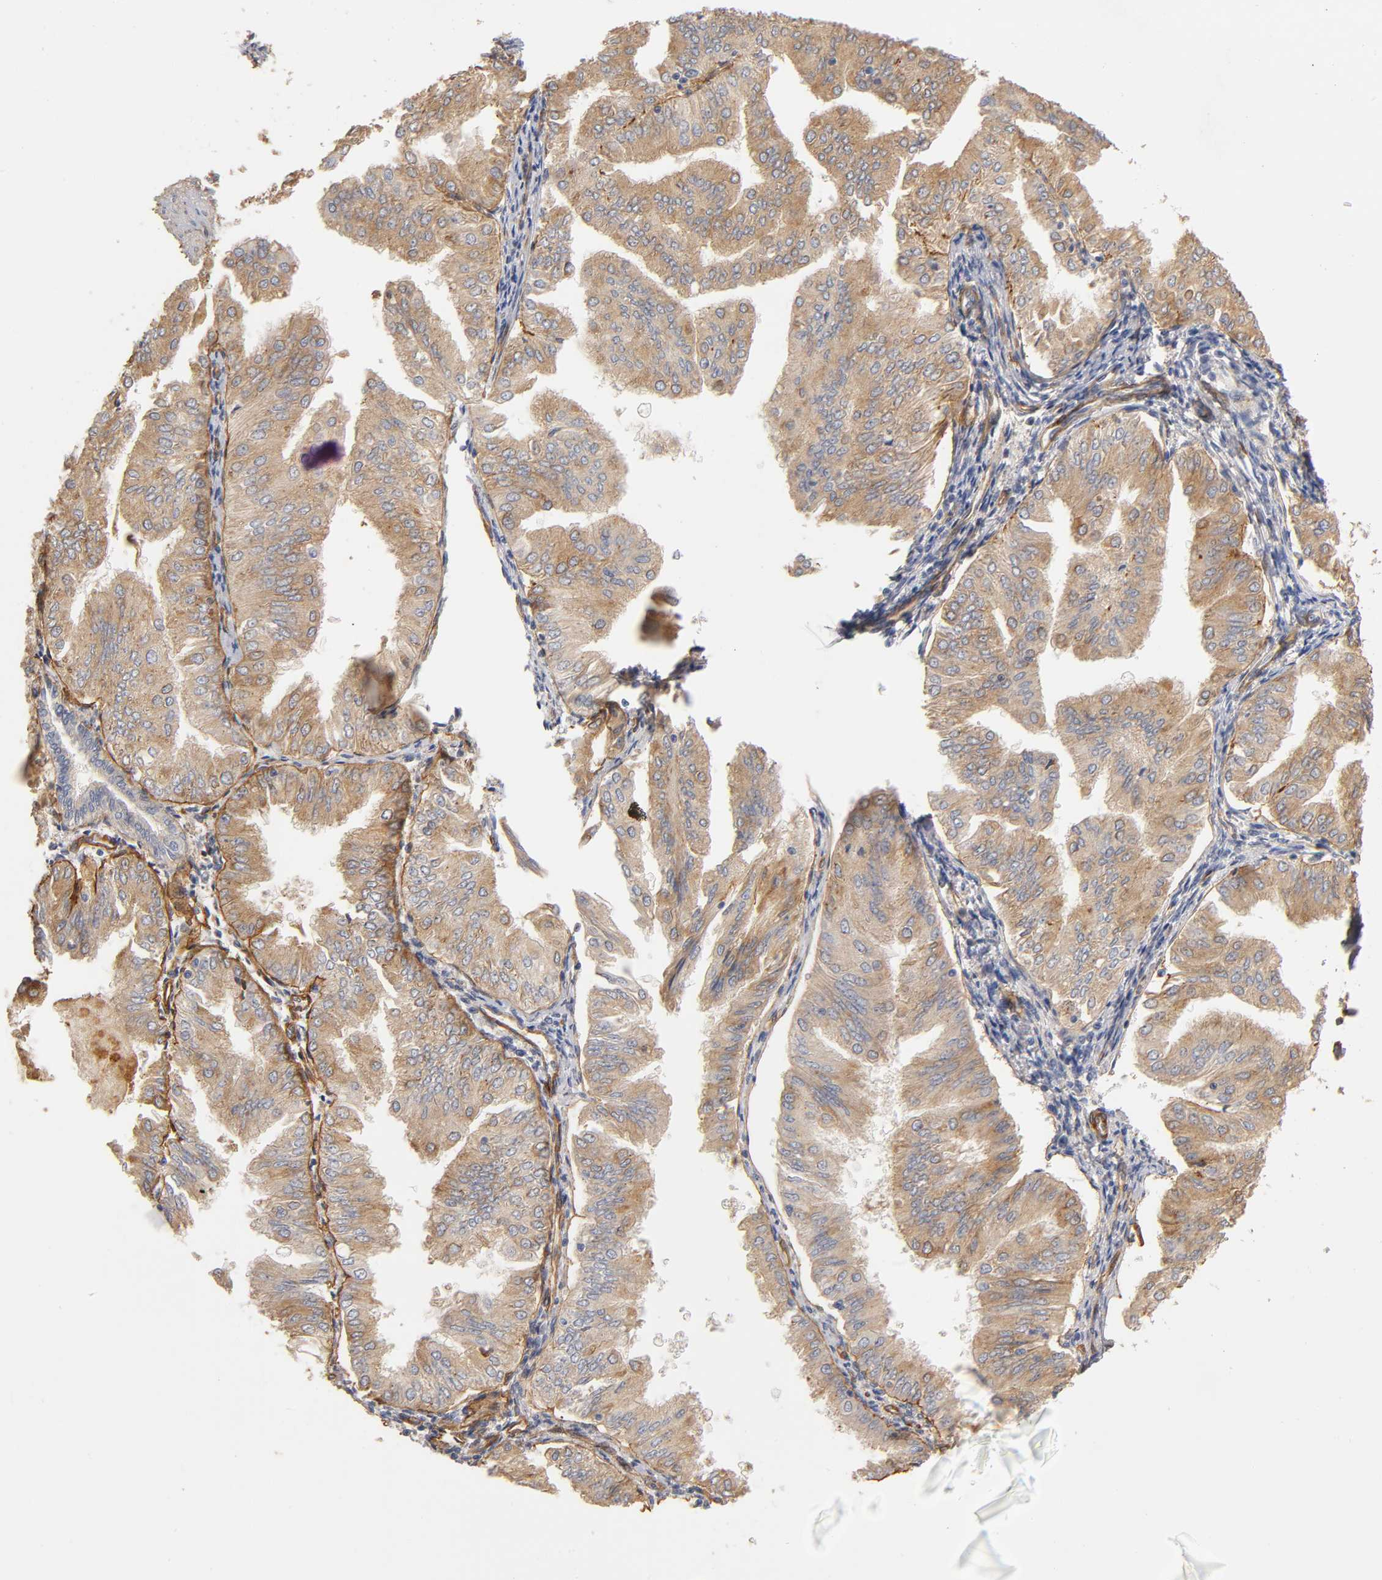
{"staining": {"intensity": "moderate", "quantity": ">75%", "location": "cytoplasmic/membranous"}, "tissue": "endometrial cancer", "cell_type": "Tumor cells", "image_type": "cancer", "snomed": [{"axis": "morphology", "description": "Adenocarcinoma, NOS"}, {"axis": "topography", "description": "Endometrium"}], "caption": "Protein analysis of endometrial cancer tissue demonstrates moderate cytoplasmic/membranous expression in about >75% of tumor cells.", "gene": "LAMB1", "patient": {"sex": "female", "age": 53}}